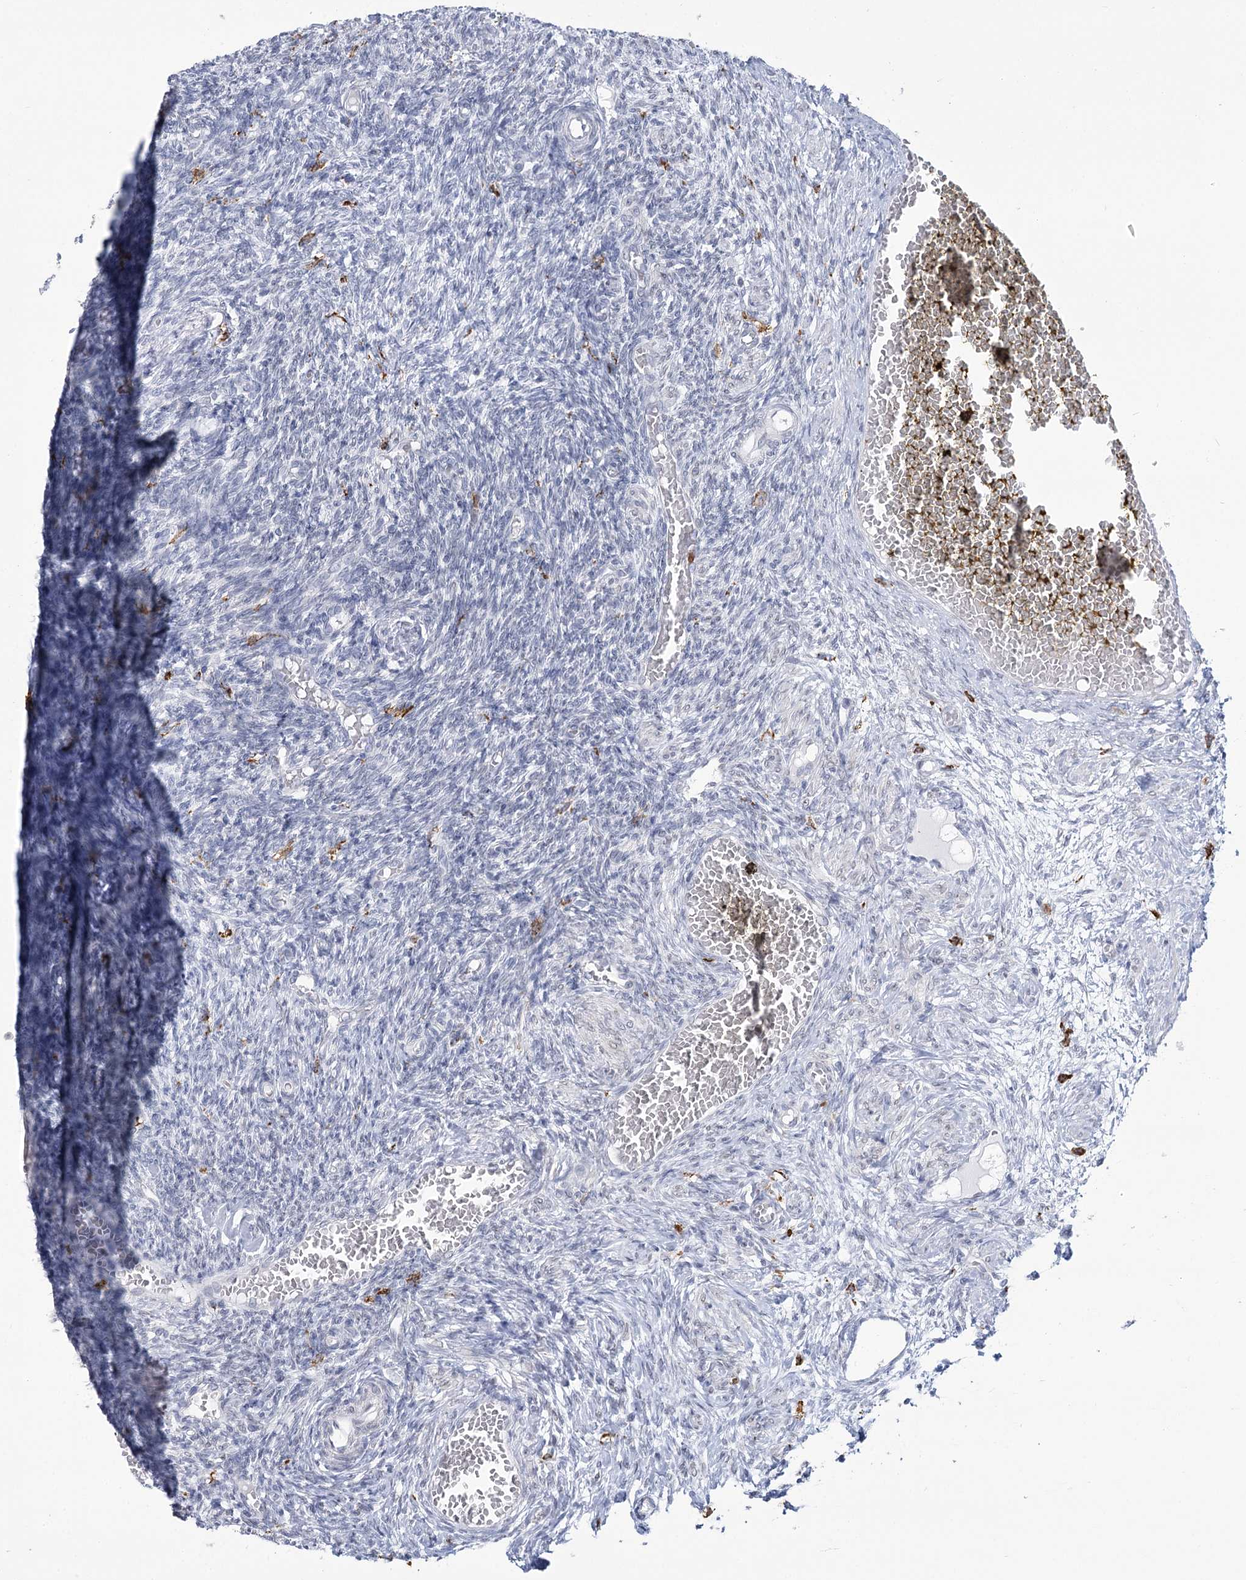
{"staining": {"intensity": "negative", "quantity": "none", "location": "none"}, "tissue": "ovary", "cell_type": "Ovarian stroma cells", "image_type": "normal", "snomed": [{"axis": "morphology", "description": "Normal tissue, NOS"}, {"axis": "topography", "description": "Ovary"}], "caption": "Immunohistochemistry photomicrograph of unremarkable ovary: human ovary stained with DAB displays no significant protein expression in ovarian stroma cells. (Brightfield microscopy of DAB immunohistochemistry at high magnification).", "gene": "C11orf1", "patient": {"sex": "female", "age": 27}}